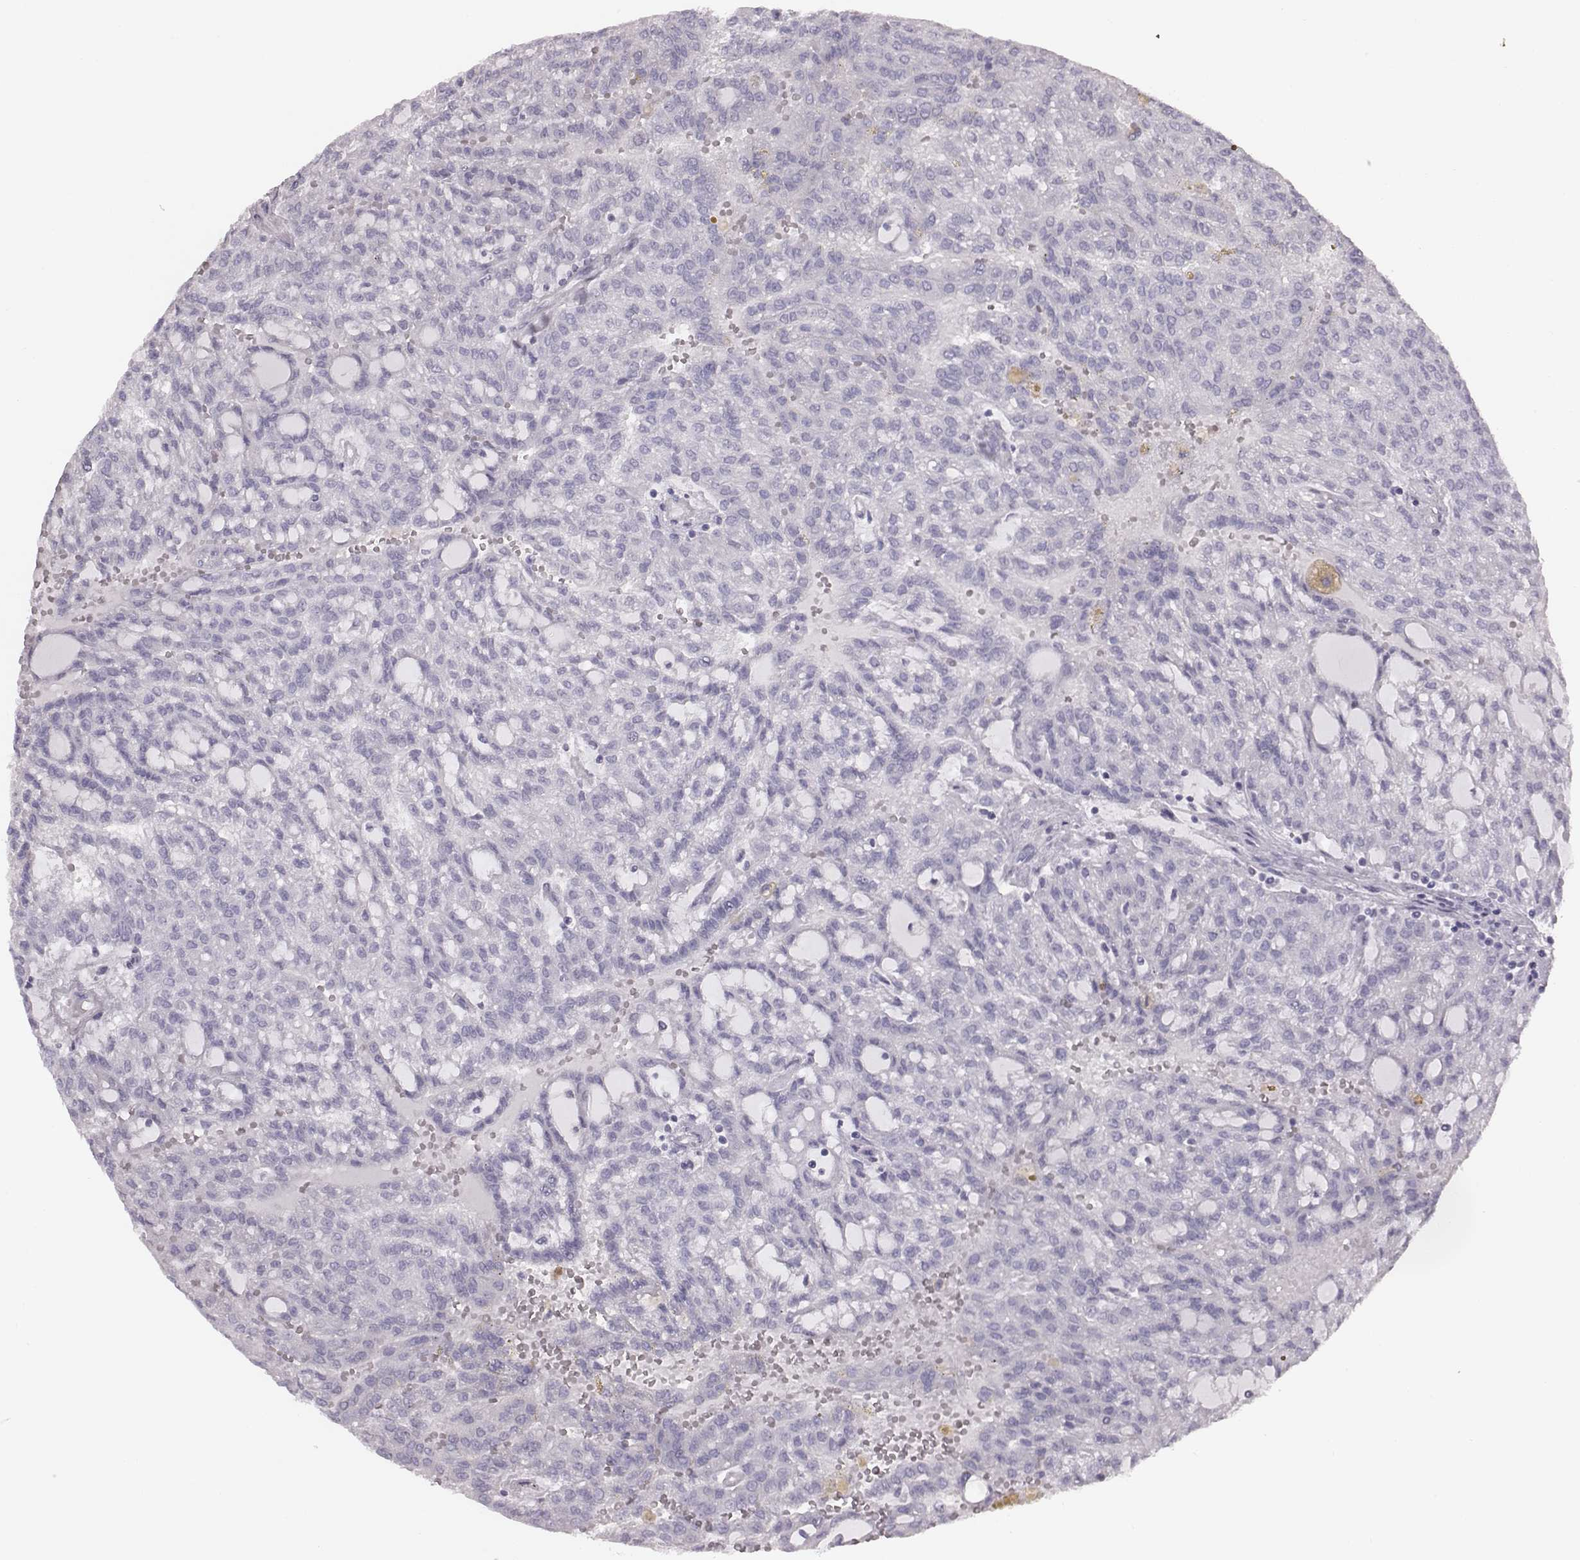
{"staining": {"intensity": "negative", "quantity": "none", "location": "none"}, "tissue": "renal cancer", "cell_type": "Tumor cells", "image_type": "cancer", "snomed": [{"axis": "morphology", "description": "Adenocarcinoma, NOS"}, {"axis": "topography", "description": "Kidney"}], "caption": "Renal adenocarcinoma stained for a protein using IHC shows no staining tumor cells.", "gene": "PDE8B", "patient": {"sex": "male", "age": 63}}